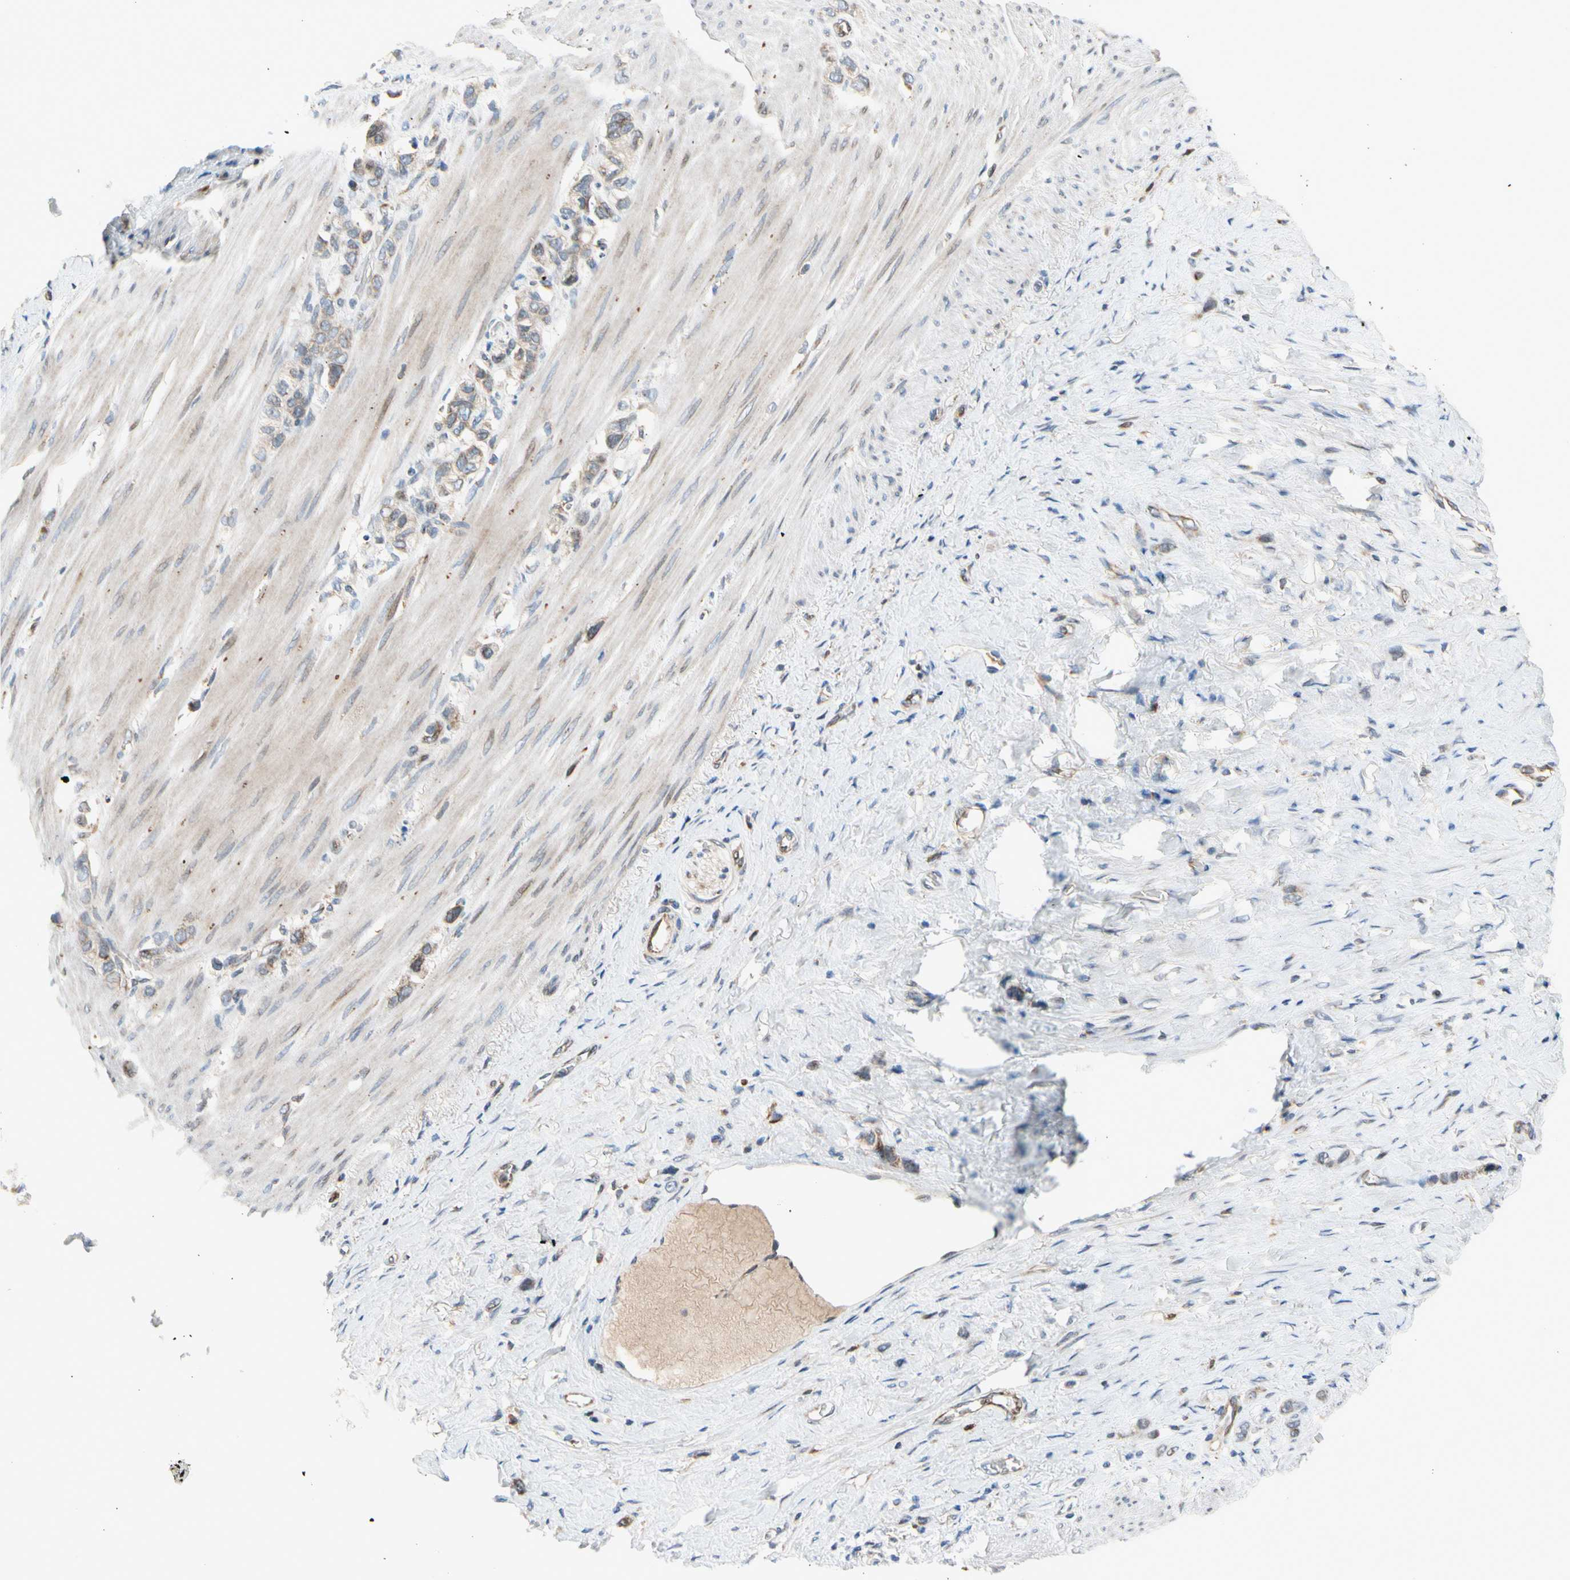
{"staining": {"intensity": "weak", "quantity": ">75%", "location": "cytoplasmic/membranous"}, "tissue": "stomach cancer", "cell_type": "Tumor cells", "image_type": "cancer", "snomed": [{"axis": "morphology", "description": "Normal tissue, NOS"}, {"axis": "morphology", "description": "Adenocarcinoma, NOS"}, {"axis": "morphology", "description": "Adenocarcinoma, High grade"}, {"axis": "topography", "description": "Stomach, upper"}, {"axis": "topography", "description": "Stomach"}], "caption": "High-power microscopy captured an IHC histopathology image of stomach cancer (high-grade adenocarcinoma), revealing weak cytoplasmic/membranous staining in approximately >75% of tumor cells. Immunohistochemistry stains the protein of interest in brown and the nuclei are stained blue.", "gene": "NPHP3", "patient": {"sex": "female", "age": 65}}